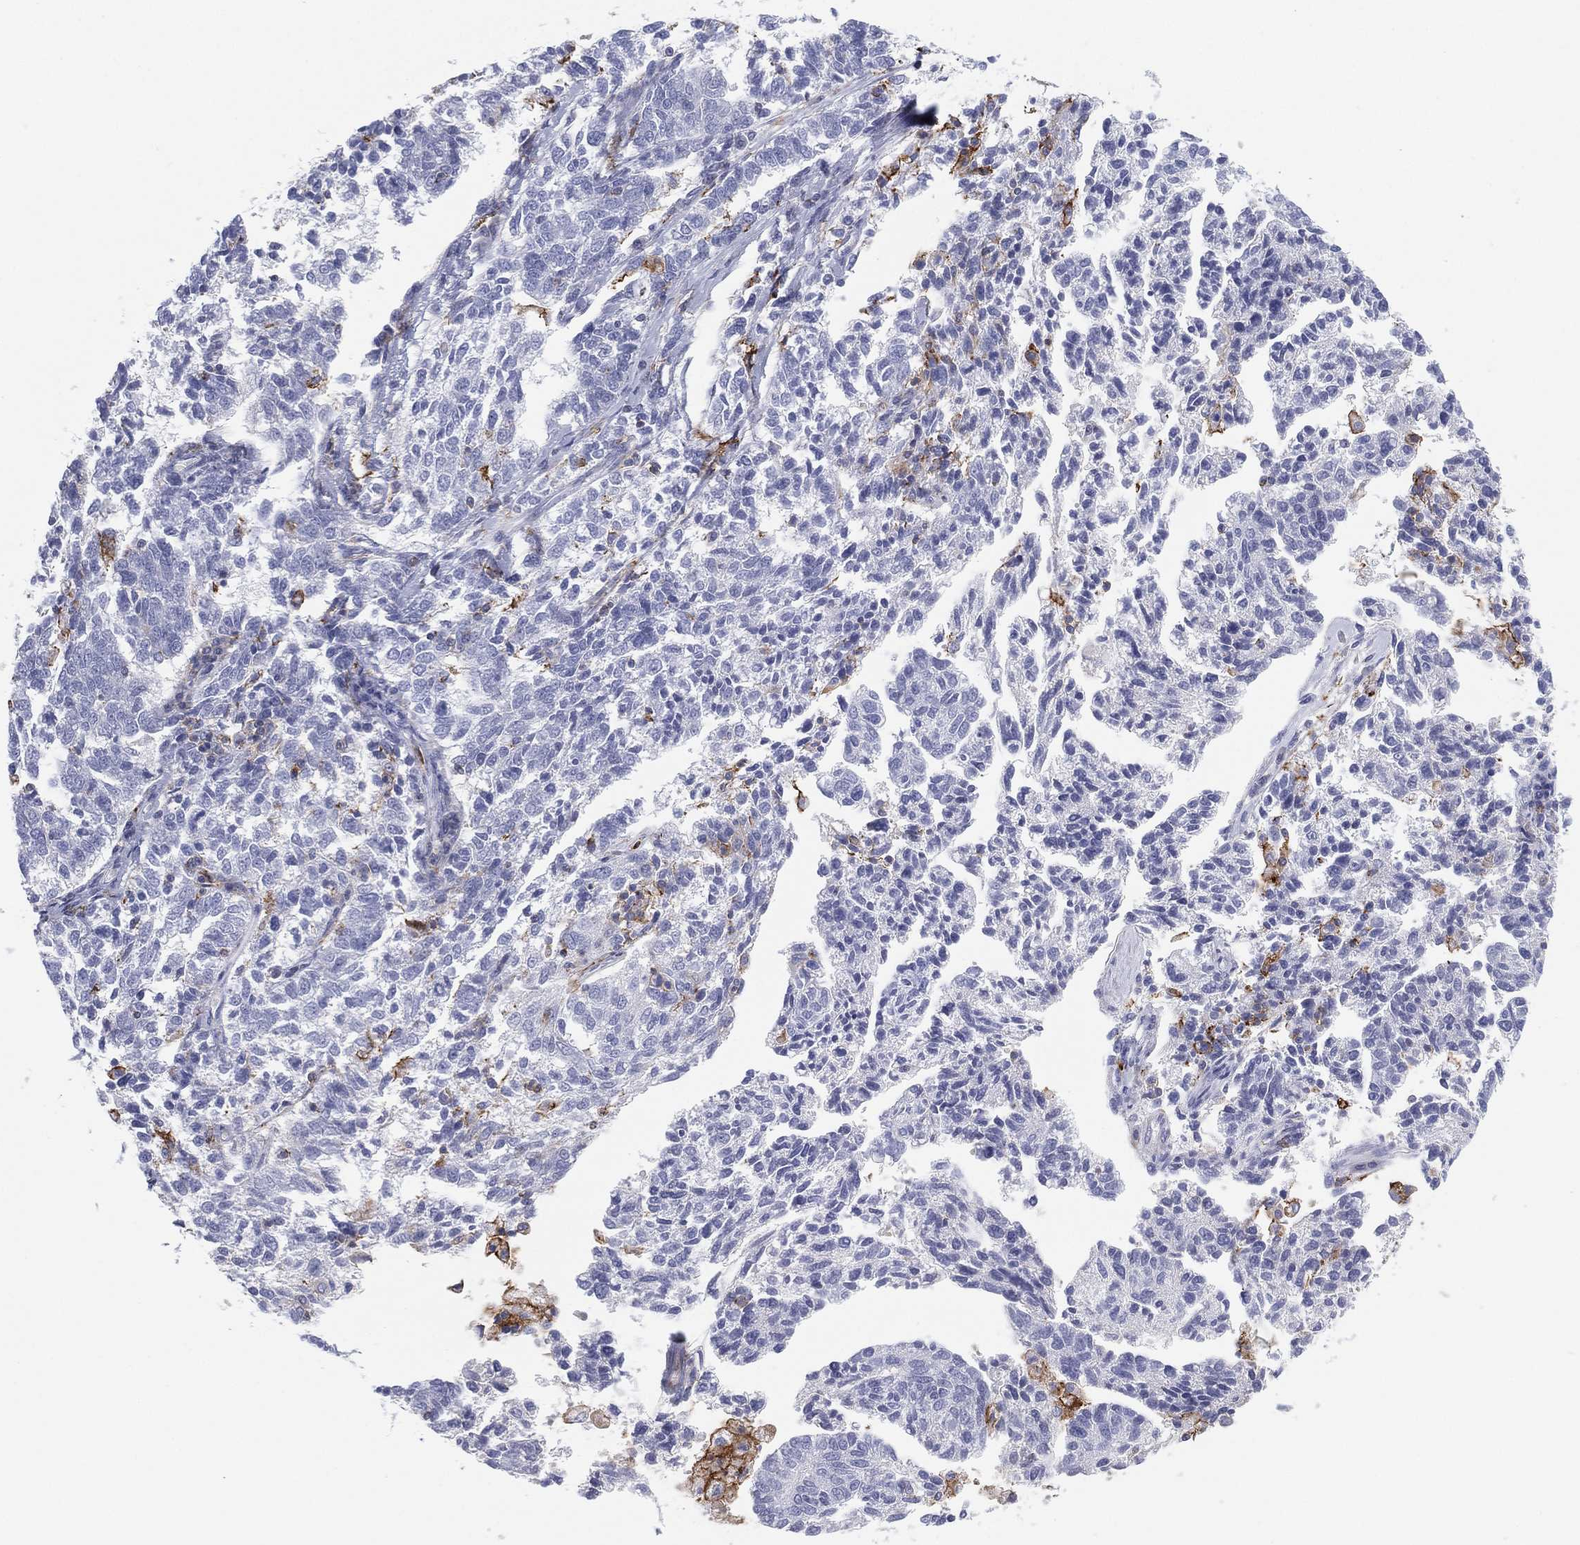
{"staining": {"intensity": "negative", "quantity": "none", "location": "none"}, "tissue": "ovarian cancer", "cell_type": "Tumor cells", "image_type": "cancer", "snomed": [{"axis": "morphology", "description": "Cystadenocarcinoma, serous, NOS"}, {"axis": "topography", "description": "Ovary"}], "caption": "Protein analysis of ovarian serous cystadenocarcinoma displays no significant expression in tumor cells. (DAB immunohistochemistry with hematoxylin counter stain).", "gene": "SELPLG", "patient": {"sex": "female", "age": 71}}